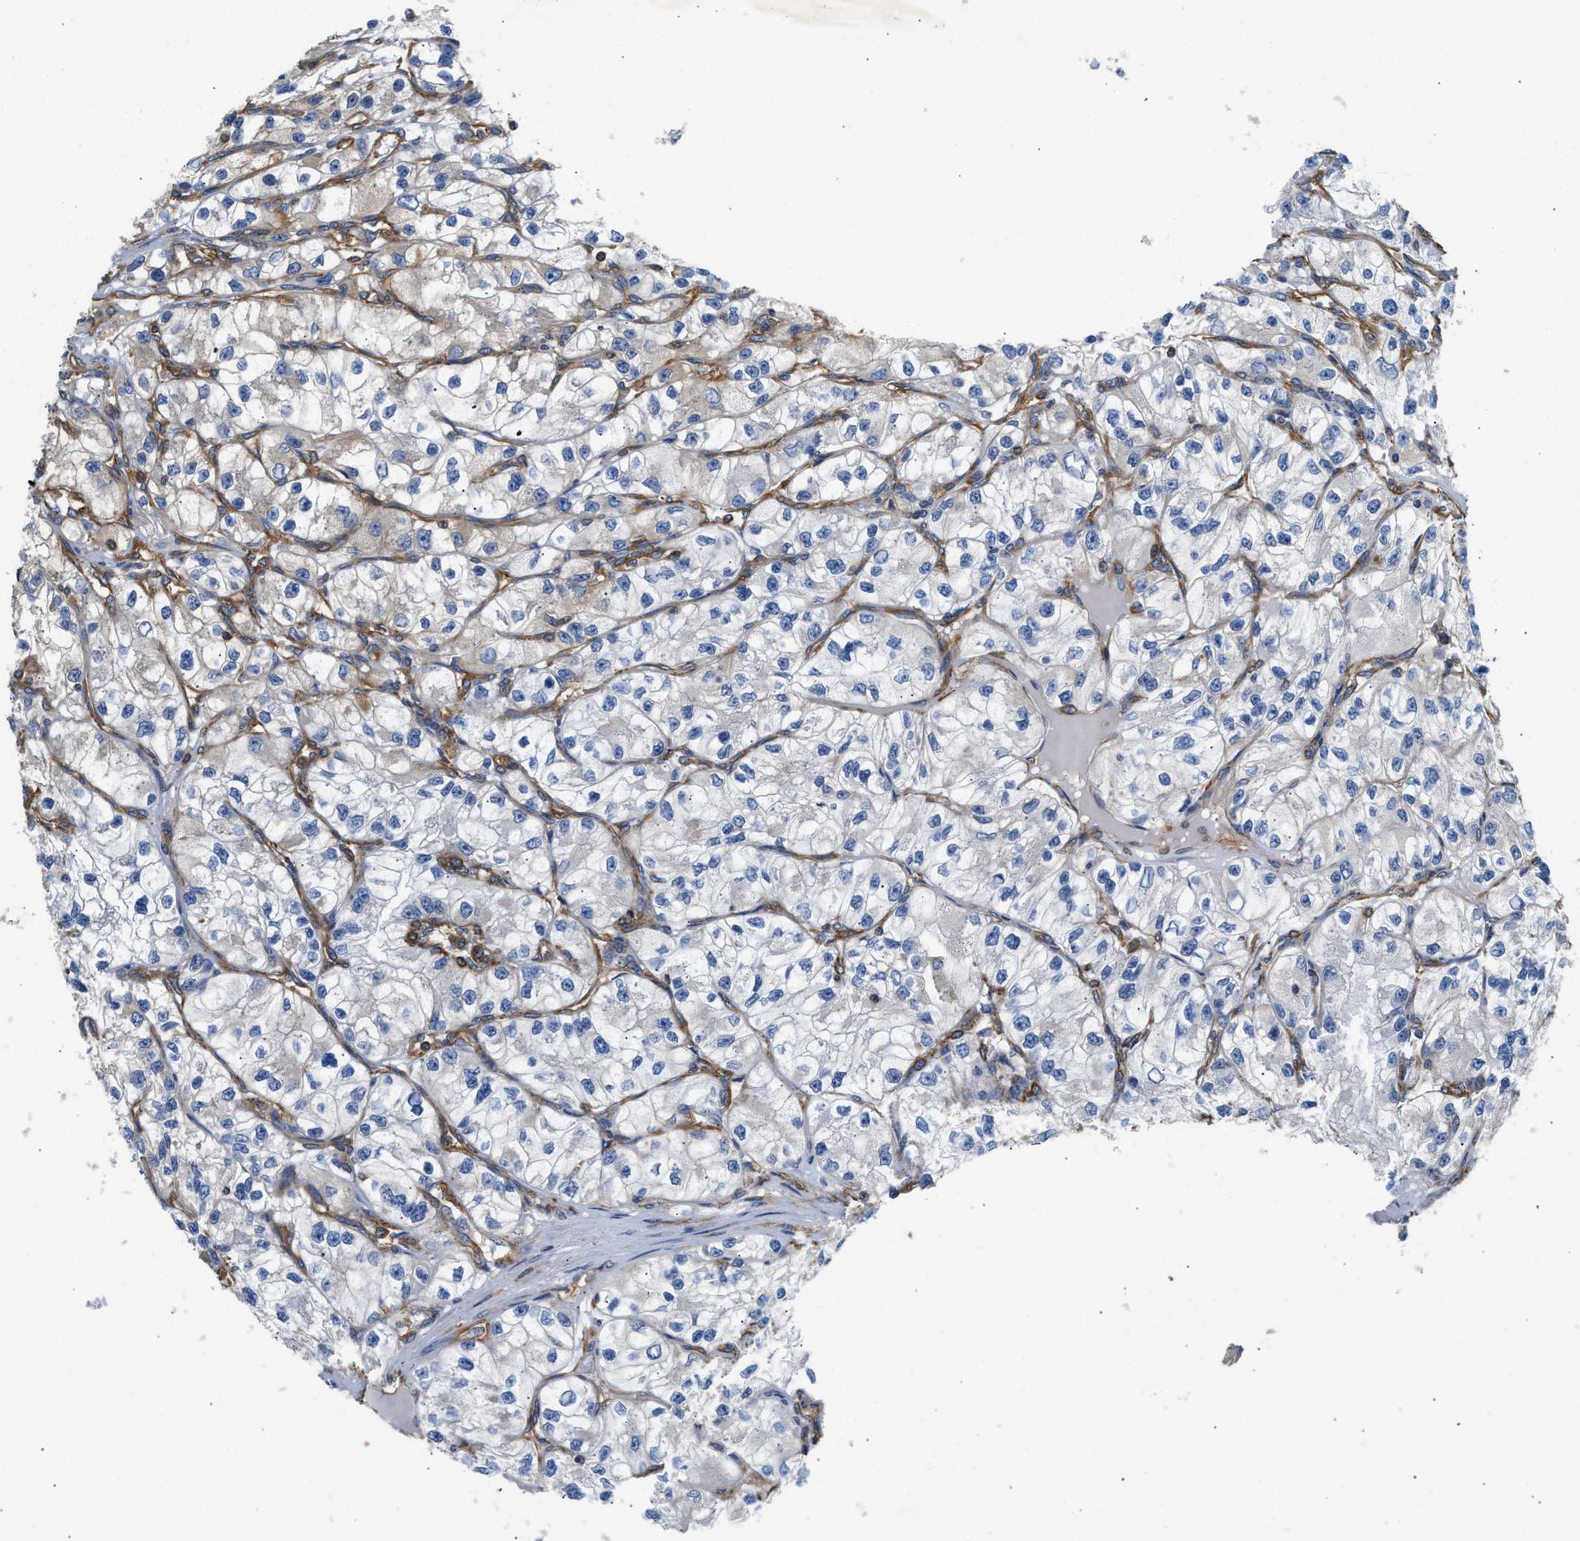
{"staining": {"intensity": "negative", "quantity": "none", "location": "none"}, "tissue": "renal cancer", "cell_type": "Tumor cells", "image_type": "cancer", "snomed": [{"axis": "morphology", "description": "Adenocarcinoma, NOS"}, {"axis": "topography", "description": "Kidney"}], "caption": "Tumor cells are negative for brown protein staining in renal cancer (adenocarcinoma). (Immunohistochemistry (ihc), brightfield microscopy, high magnification).", "gene": "SAMD9L", "patient": {"sex": "female", "age": 57}}